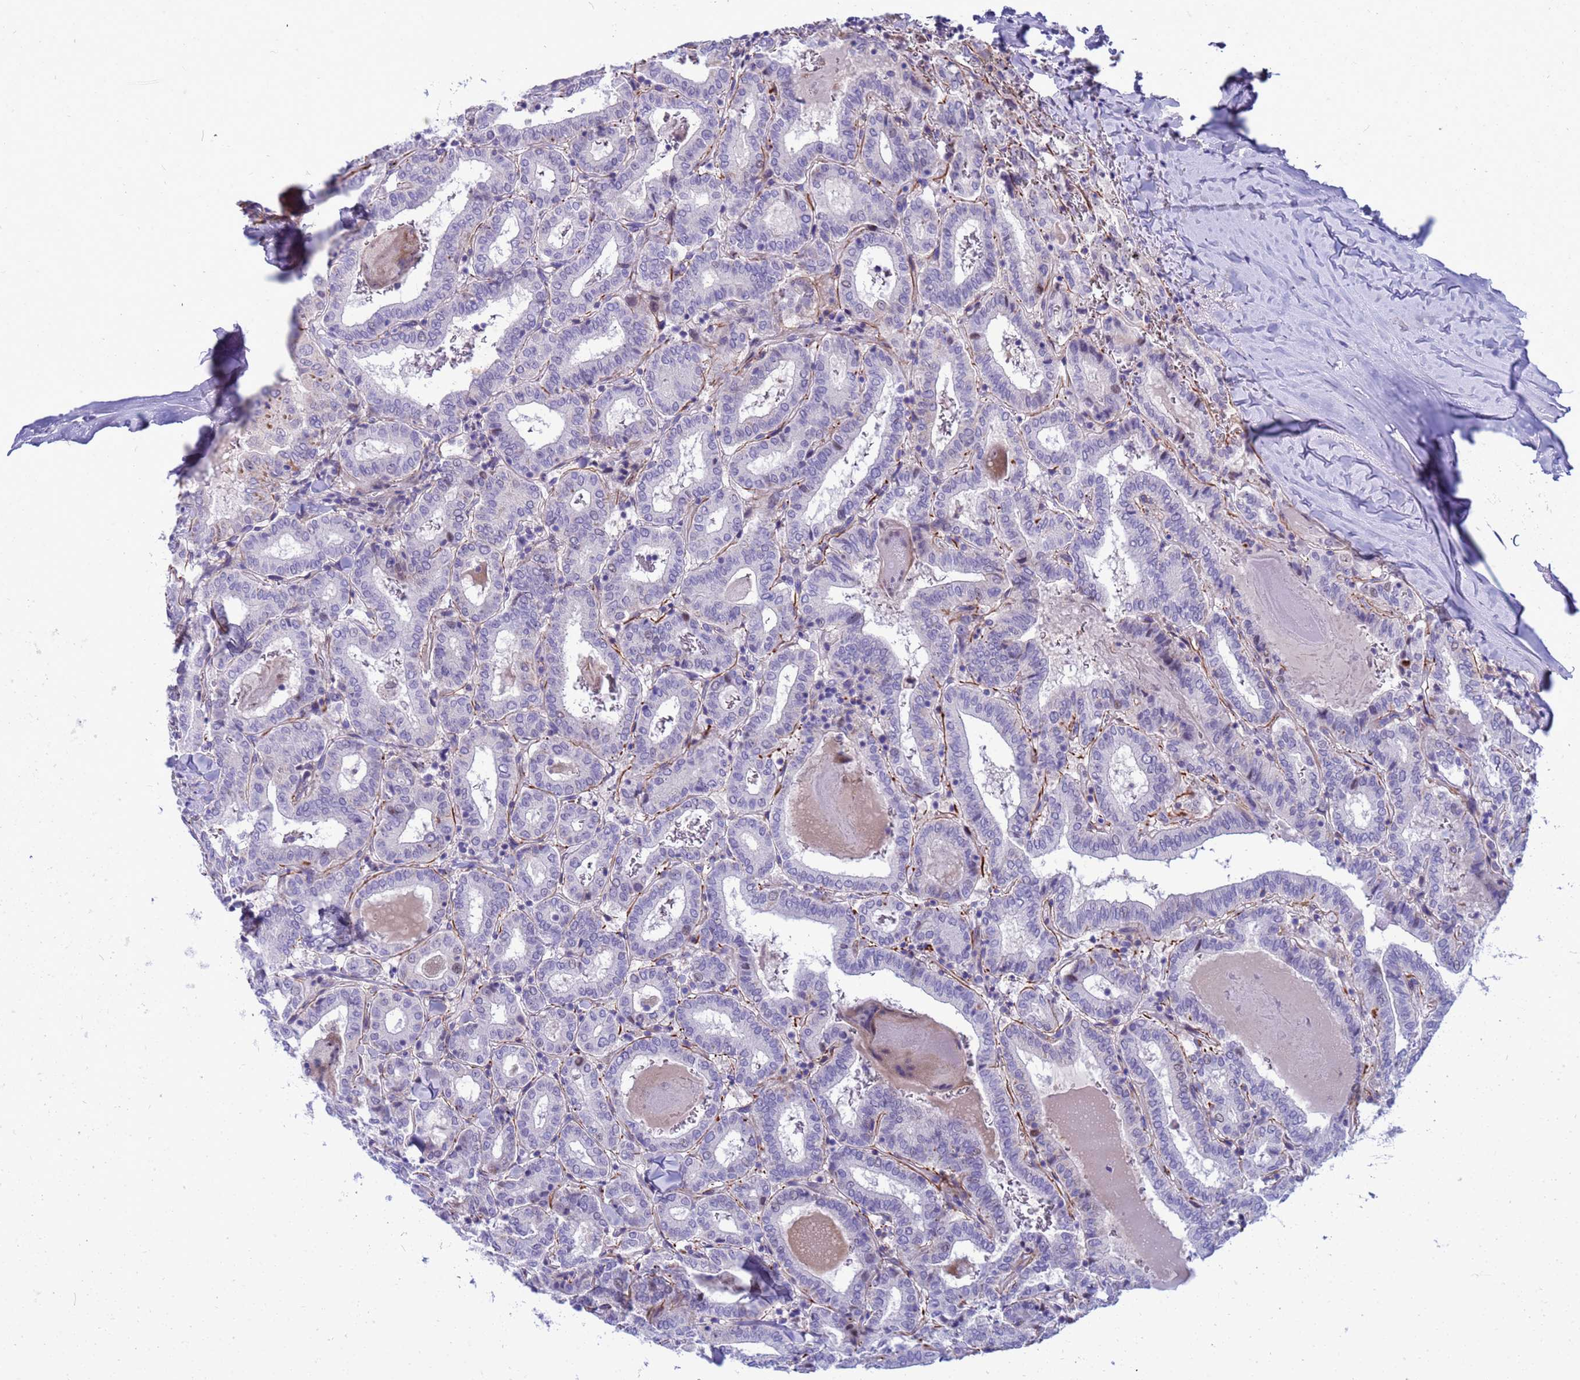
{"staining": {"intensity": "negative", "quantity": "none", "location": "none"}, "tissue": "thyroid cancer", "cell_type": "Tumor cells", "image_type": "cancer", "snomed": [{"axis": "morphology", "description": "Papillary adenocarcinoma, NOS"}, {"axis": "topography", "description": "Thyroid gland"}], "caption": "IHC image of neoplastic tissue: human thyroid cancer stained with DAB exhibits no significant protein positivity in tumor cells.", "gene": "LRATD1", "patient": {"sex": "female", "age": 72}}